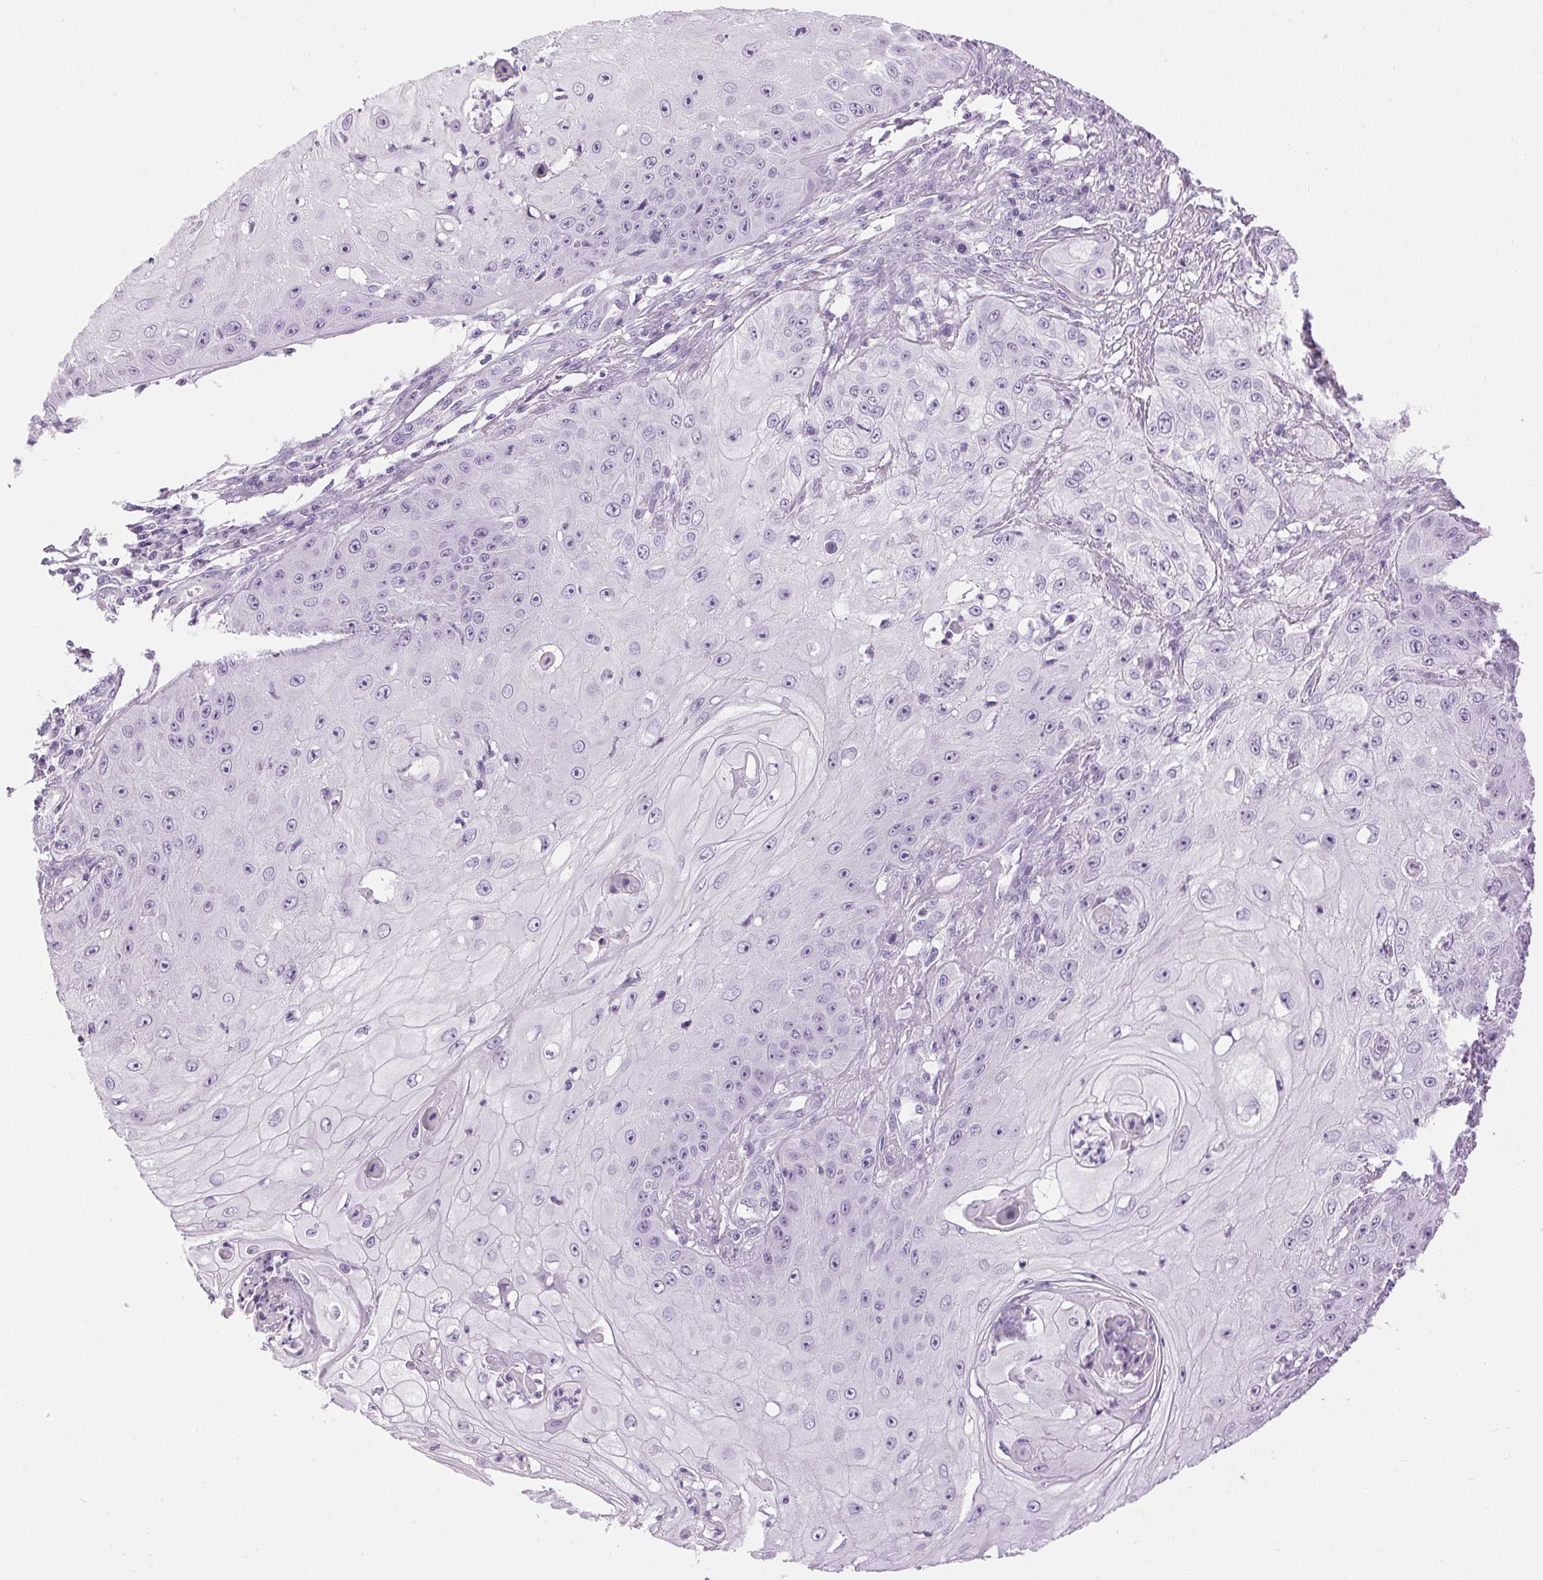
{"staining": {"intensity": "negative", "quantity": "none", "location": "none"}, "tissue": "skin cancer", "cell_type": "Tumor cells", "image_type": "cancer", "snomed": [{"axis": "morphology", "description": "Squamous cell carcinoma, NOS"}, {"axis": "topography", "description": "Skin"}], "caption": "A micrograph of human squamous cell carcinoma (skin) is negative for staining in tumor cells.", "gene": "SP7", "patient": {"sex": "male", "age": 70}}